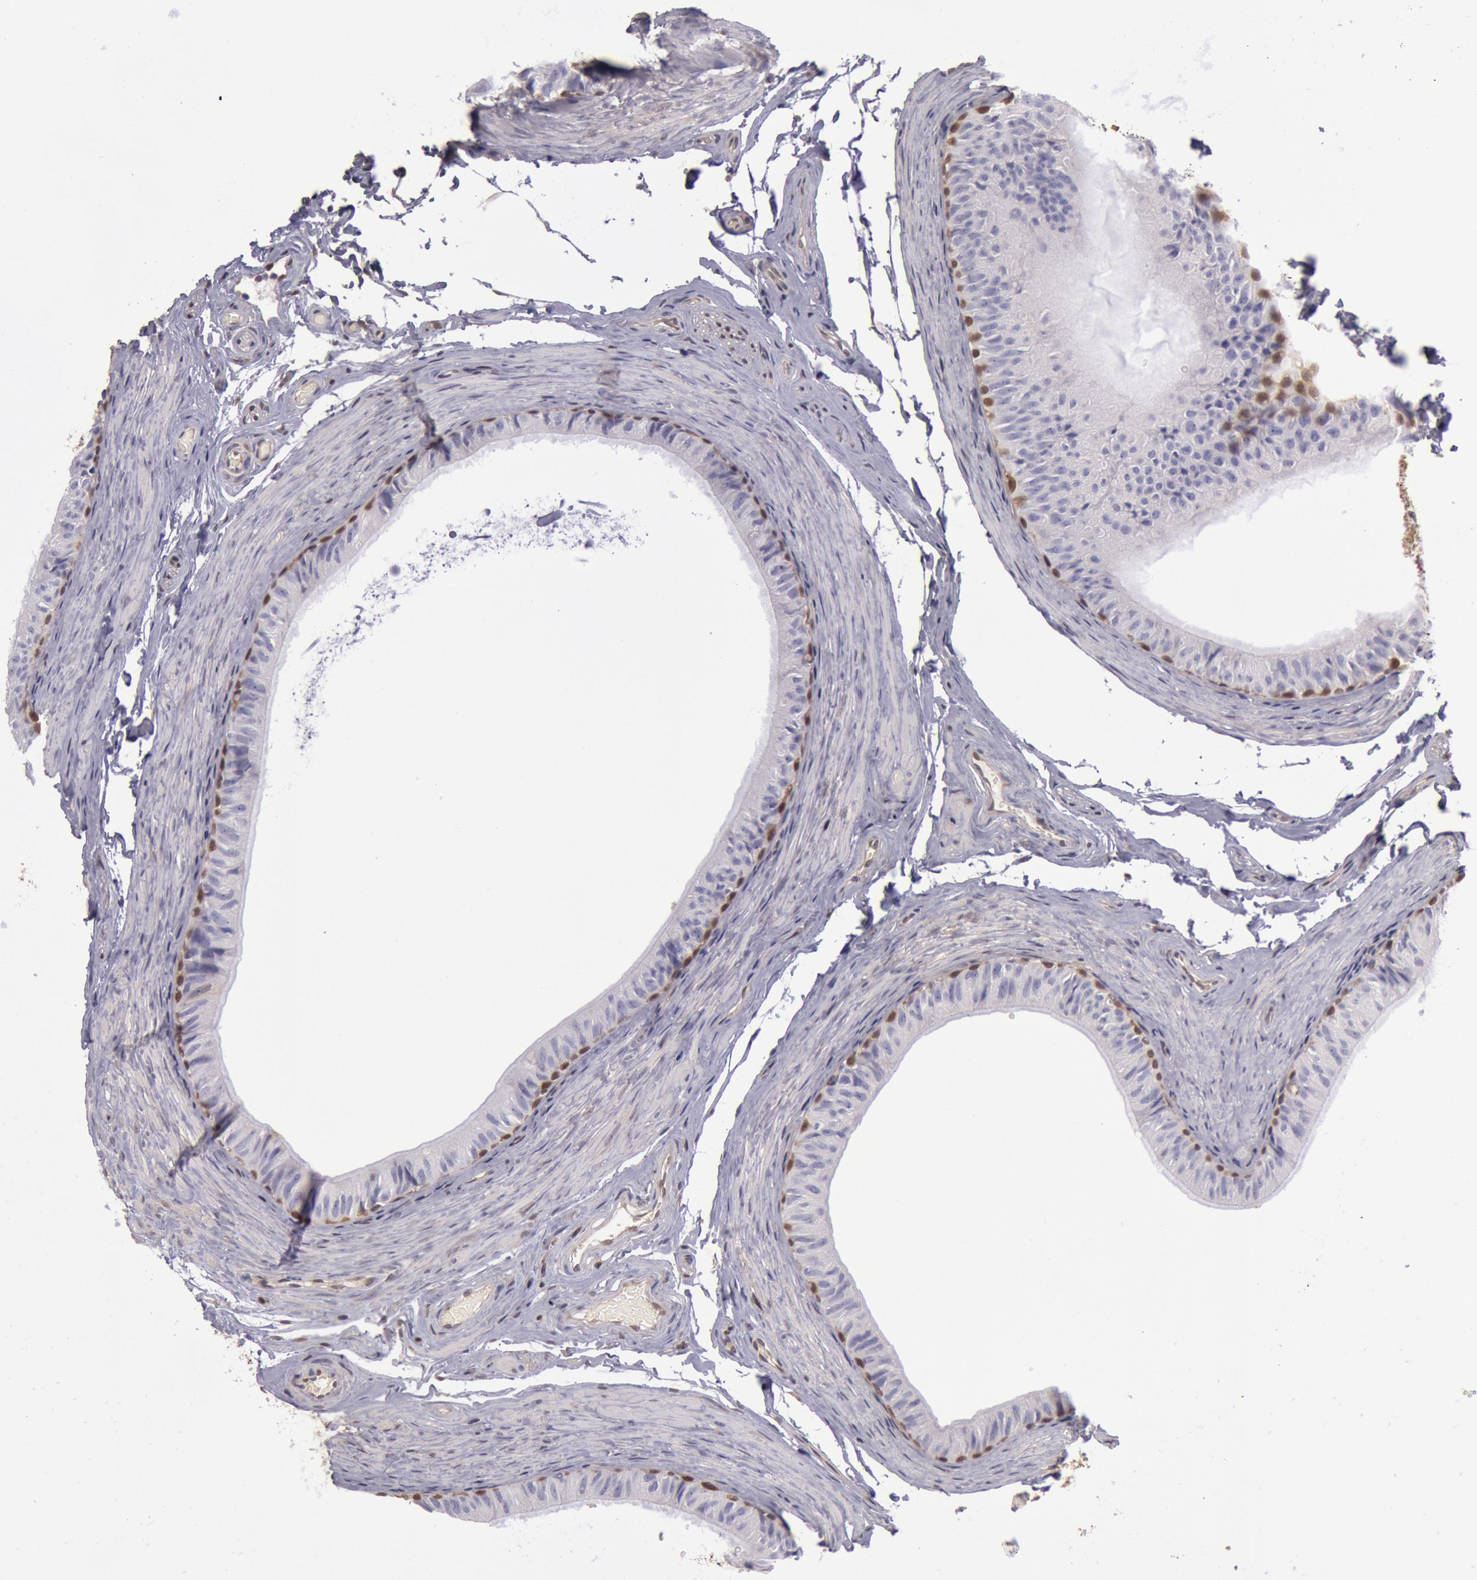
{"staining": {"intensity": "strong", "quantity": "25%-75%", "location": "cytoplasmic/membranous"}, "tissue": "epididymis", "cell_type": "Glandular cells", "image_type": "normal", "snomed": [{"axis": "morphology", "description": "Normal tissue, NOS"}, {"axis": "topography", "description": "Testis"}, {"axis": "topography", "description": "Epididymis"}], "caption": "High-power microscopy captured an immunohistochemistry histopathology image of unremarkable epididymis, revealing strong cytoplasmic/membranous positivity in about 25%-75% of glandular cells.", "gene": "MPST", "patient": {"sex": "male", "age": 36}}